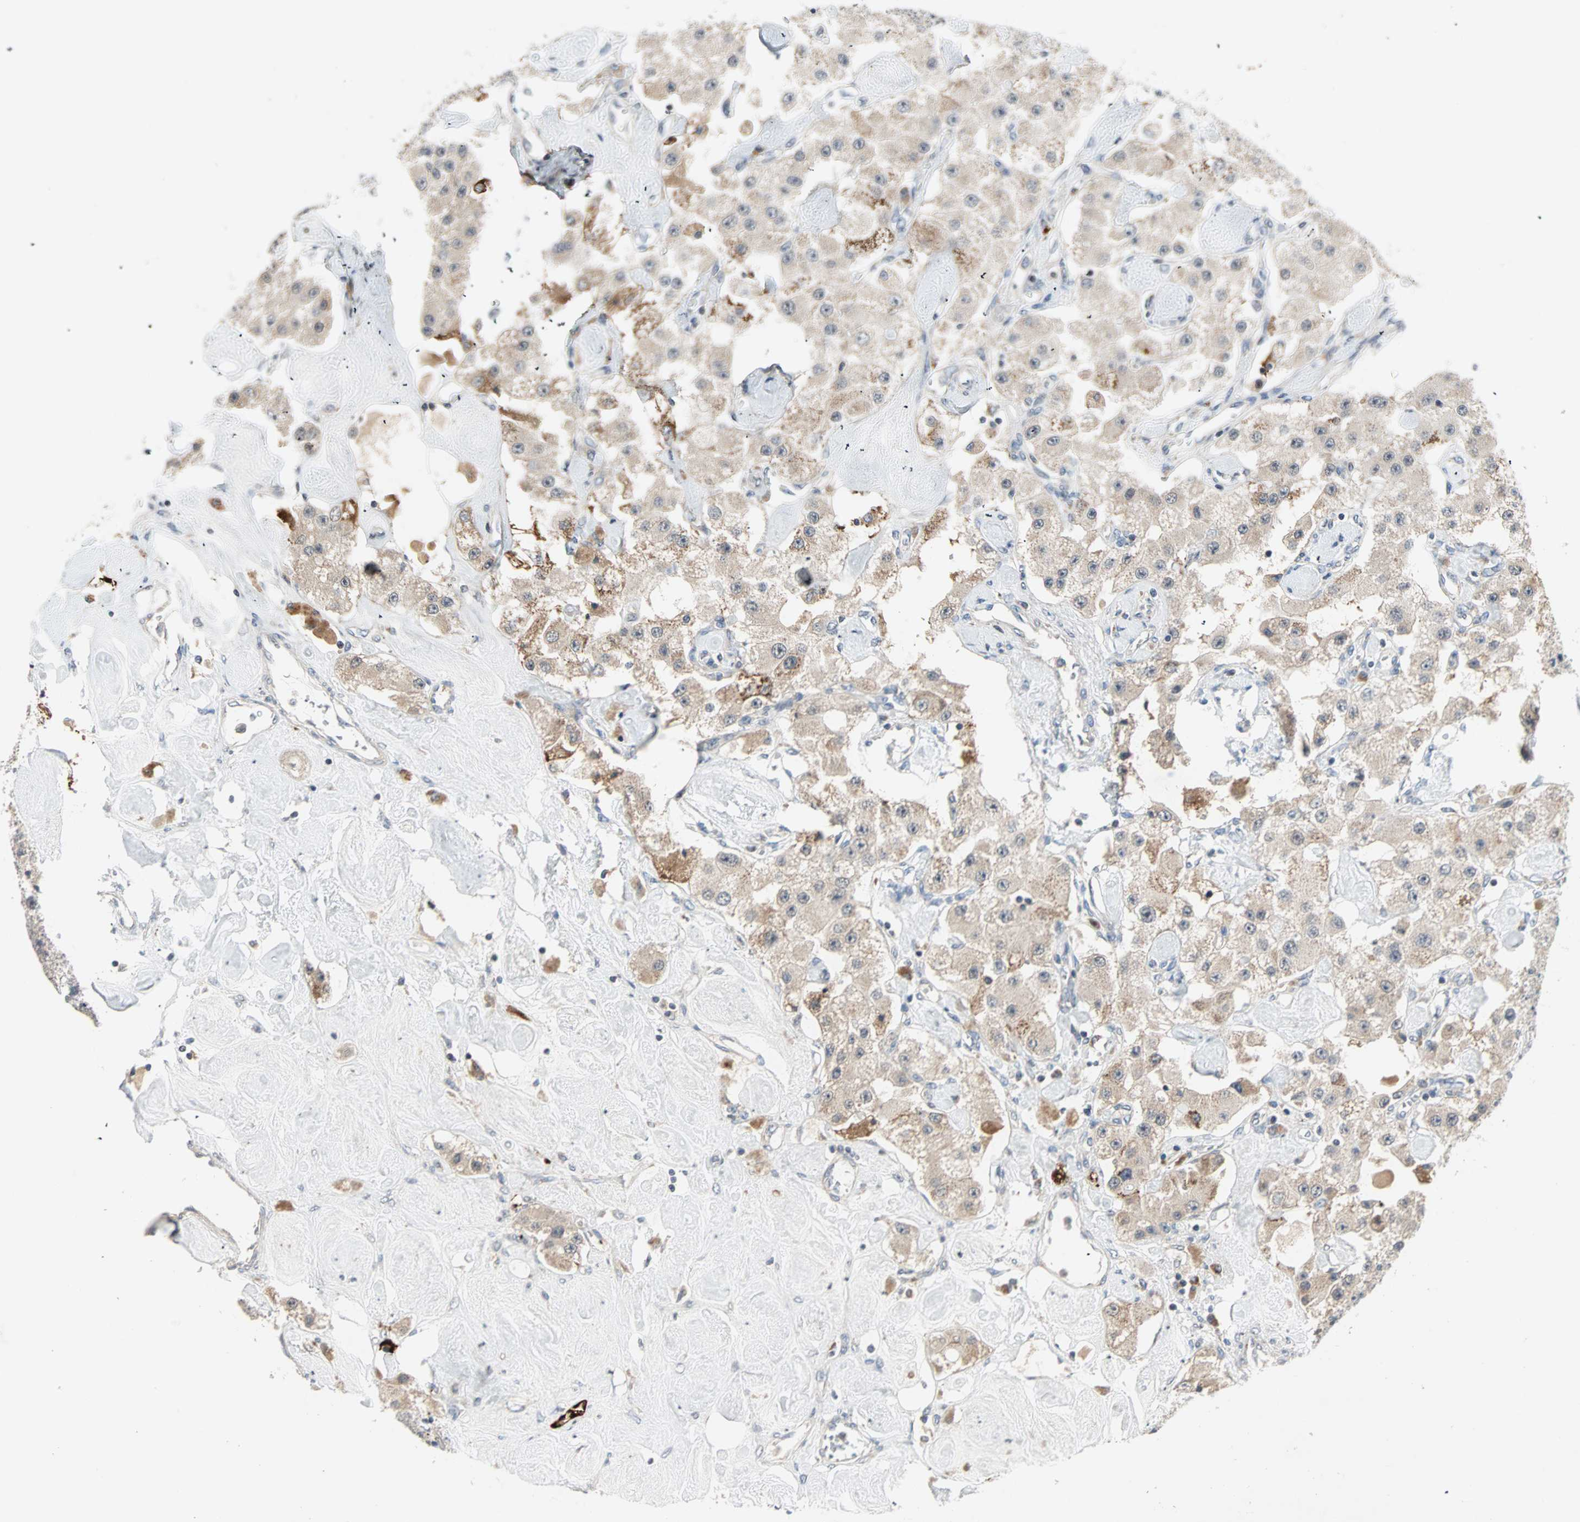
{"staining": {"intensity": "weak", "quantity": ">75%", "location": "cytoplasmic/membranous"}, "tissue": "carcinoid", "cell_type": "Tumor cells", "image_type": "cancer", "snomed": [{"axis": "morphology", "description": "Carcinoid, malignant, NOS"}, {"axis": "topography", "description": "Pancreas"}], "caption": "Protein staining of carcinoid tissue exhibits weak cytoplasmic/membranous positivity in about >75% of tumor cells.", "gene": "PROS1", "patient": {"sex": "male", "age": 41}}